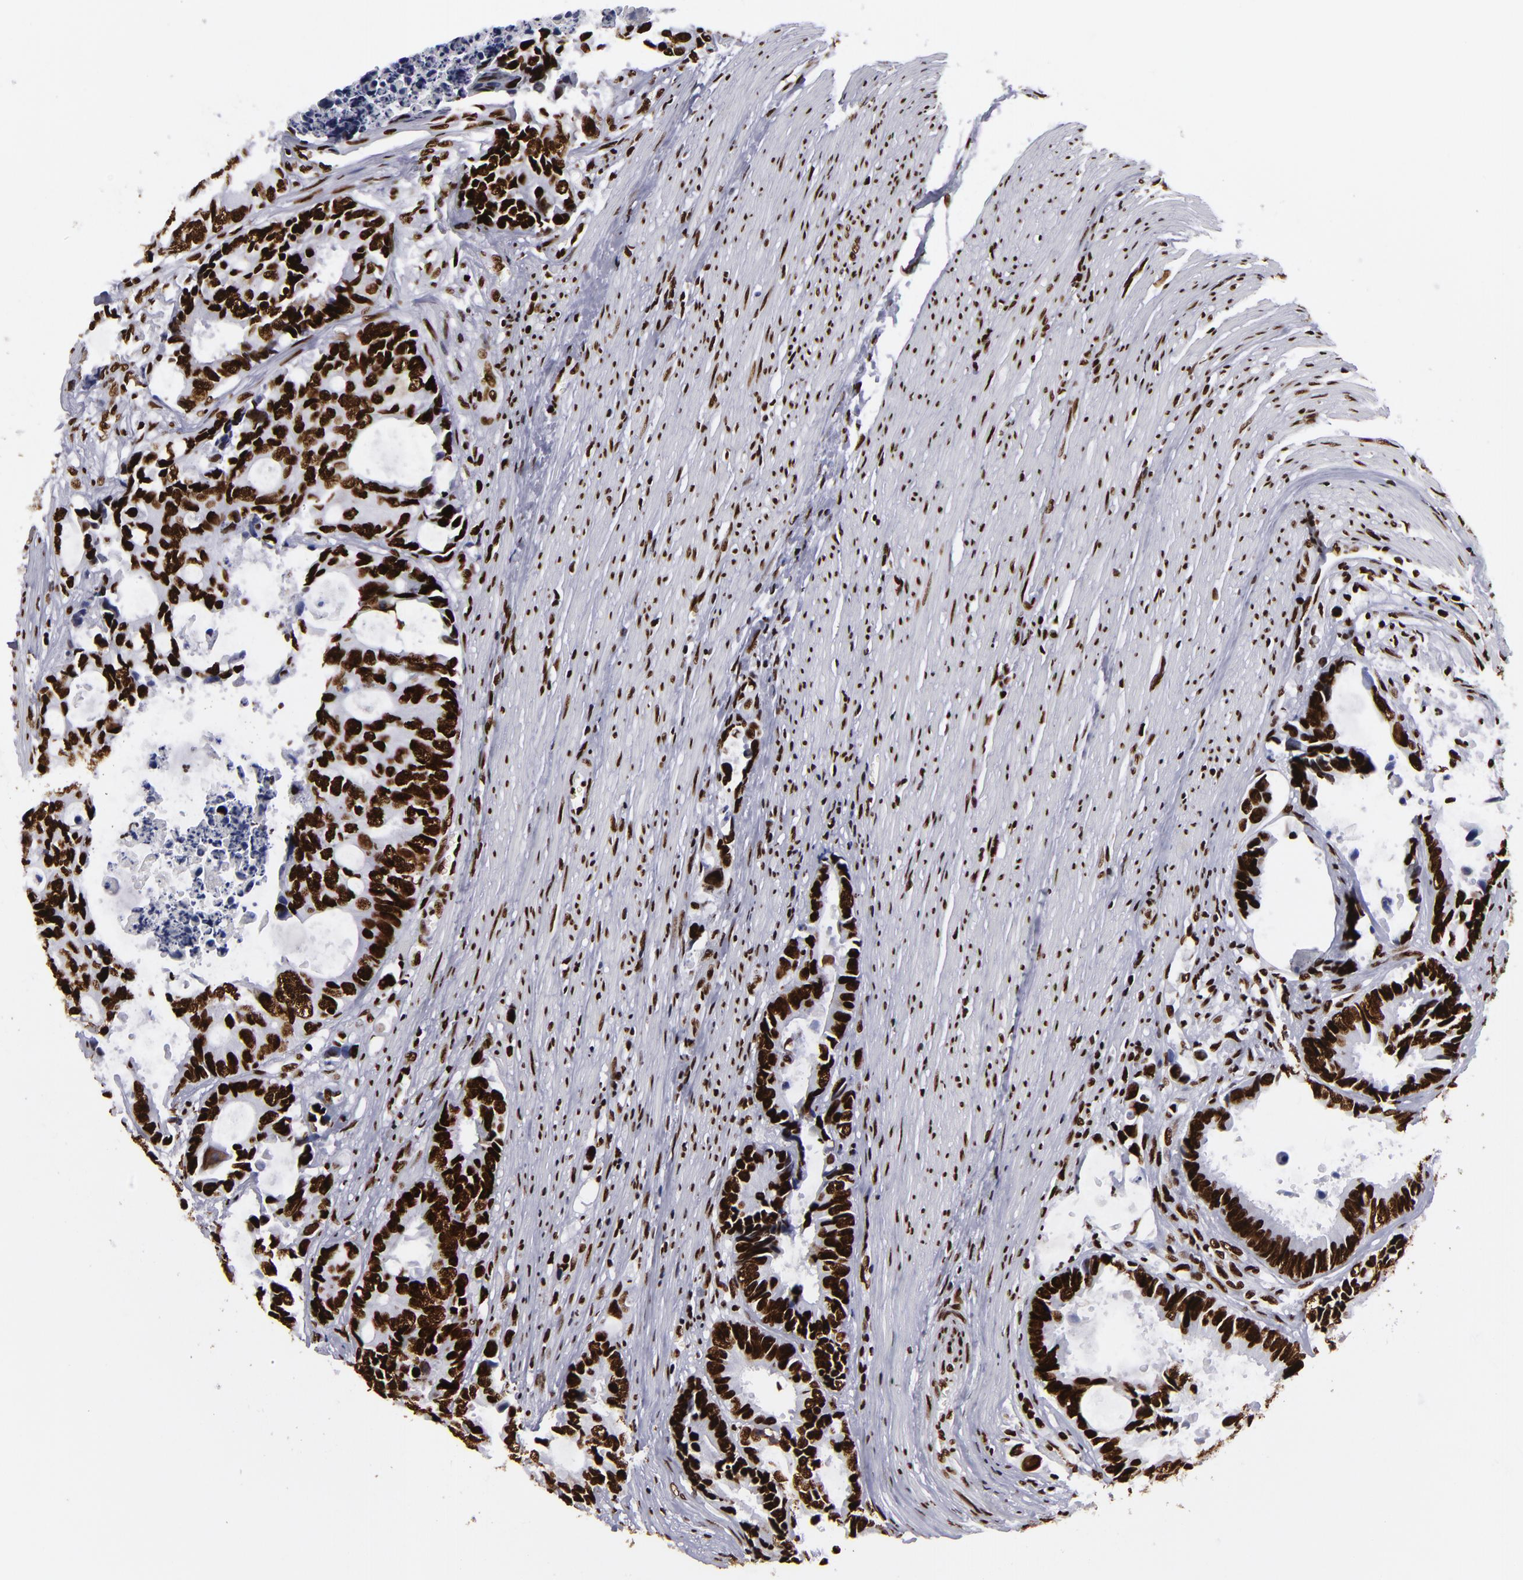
{"staining": {"intensity": "strong", "quantity": ">75%", "location": "nuclear"}, "tissue": "colorectal cancer", "cell_type": "Tumor cells", "image_type": "cancer", "snomed": [{"axis": "morphology", "description": "Adenocarcinoma, NOS"}, {"axis": "topography", "description": "Rectum"}], "caption": "Colorectal adenocarcinoma stained for a protein exhibits strong nuclear positivity in tumor cells.", "gene": "SAFB", "patient": {"sex": "female", "age": 98}}